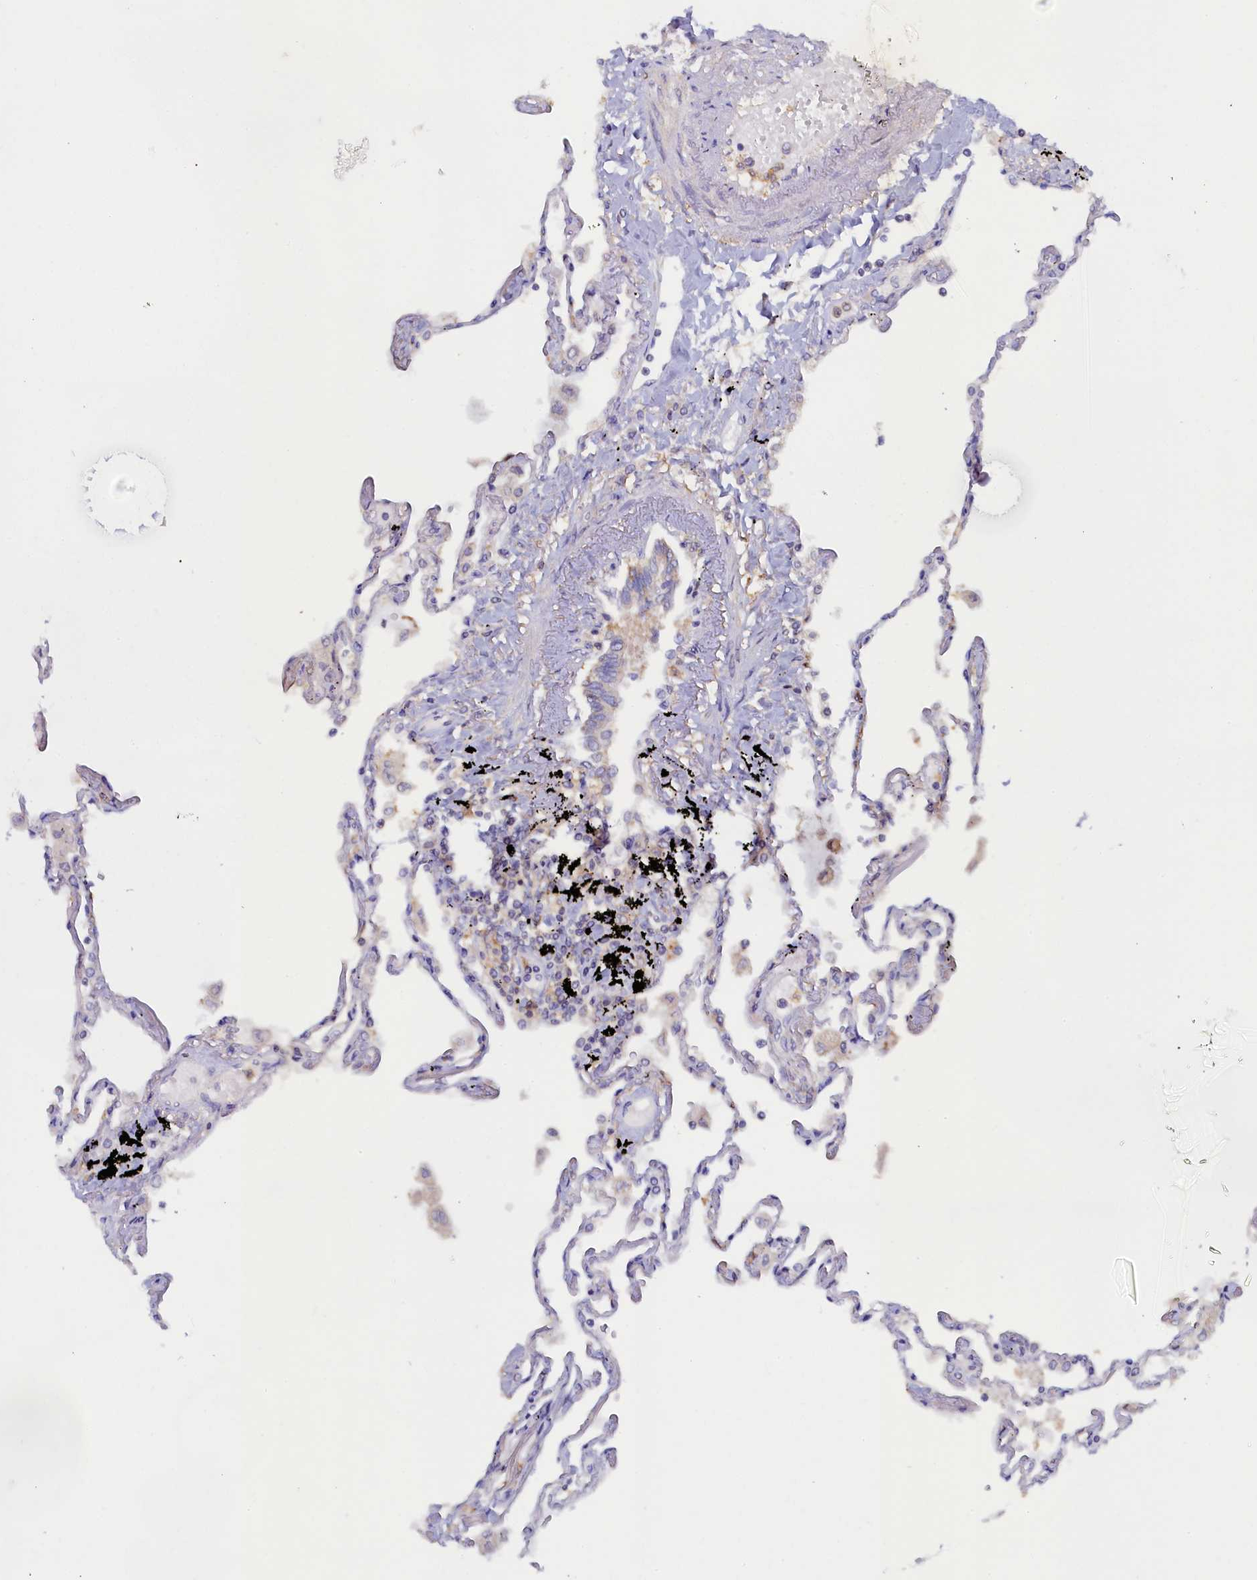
{"staining": {"intensity": "moderate", "quantity": "<25%", "location": "cytoplasmic/membranous"}, "tissue": "lung", "cell_type": "Alveolar cells", "image_type": "normal", "snomed": [{"axis": "morphology", "description": "Normal tissue, NOS"}, {"axis": "topography", "description": "Lung"}], "caption": "A high-resolution image shows IHC staining of benign lung, which demonstrates moderate cytoplasmic/membranous positivity in about <25% of alveolar cells. Using DAB (3,3'-diaminobenzidine) (brown) and hematoxylin (blue) stains, captured at high magnification using brightfield microscopy.", "gene": "TIMM8B", "patient": {"sex": "female", "age": 67}}